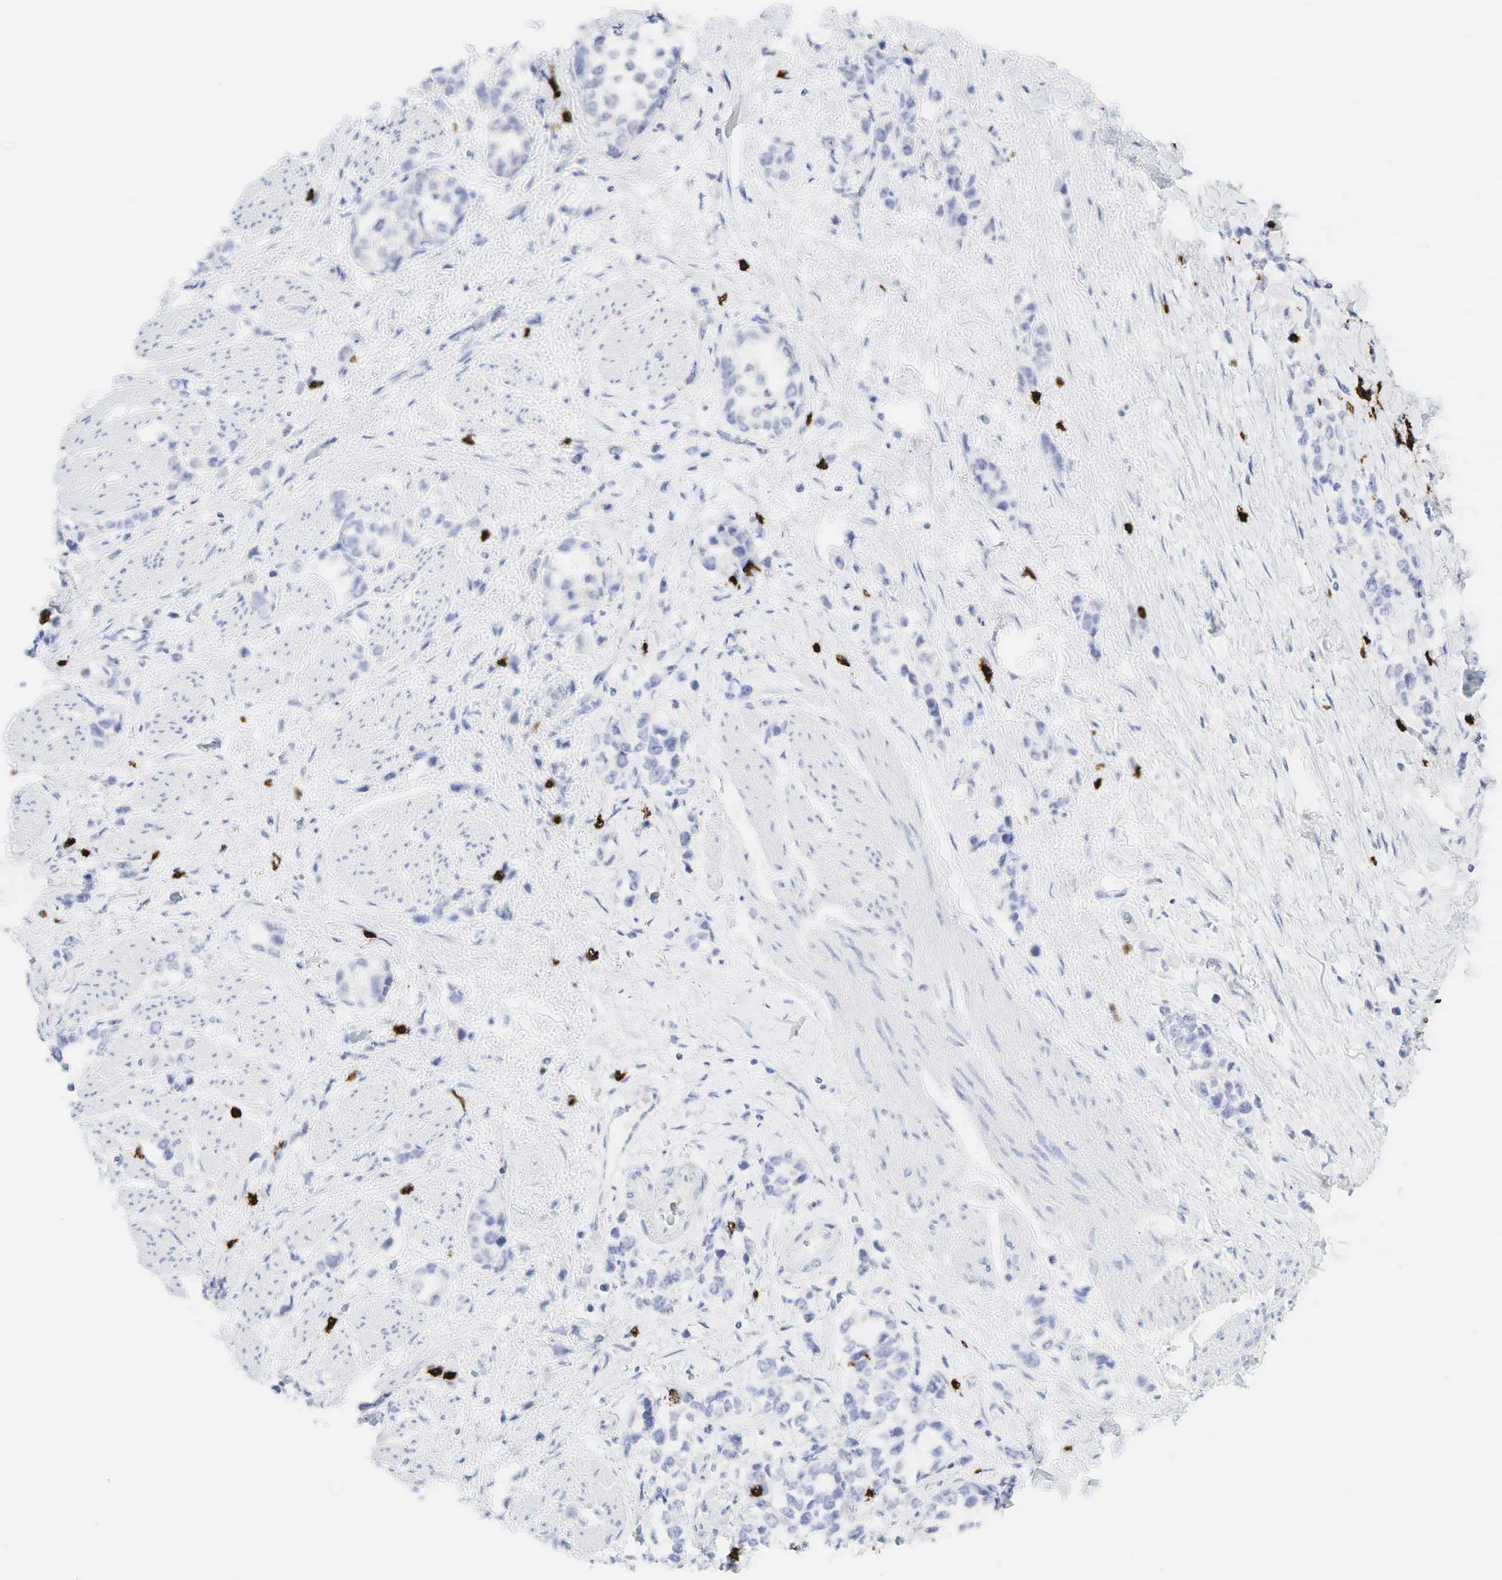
{"staining": {"intensity": "negative", "quantity": "none", "location": "none"}, "tissue": "stomach cancer", "cell_type": "Tumor cells", "image_type": "cancer", "snomed": [{"axis": "morphology", "description": "Adenocarcinoma, NOS"}, {"axis": "topography", "description": "Stomach, upper"}], "caption": "Stomach cancer was stained to show a protein in brown. There is no significant positivity in tumor cells.", "gene": "CD8A", "patient": {"sex": "male", "age": 76}}